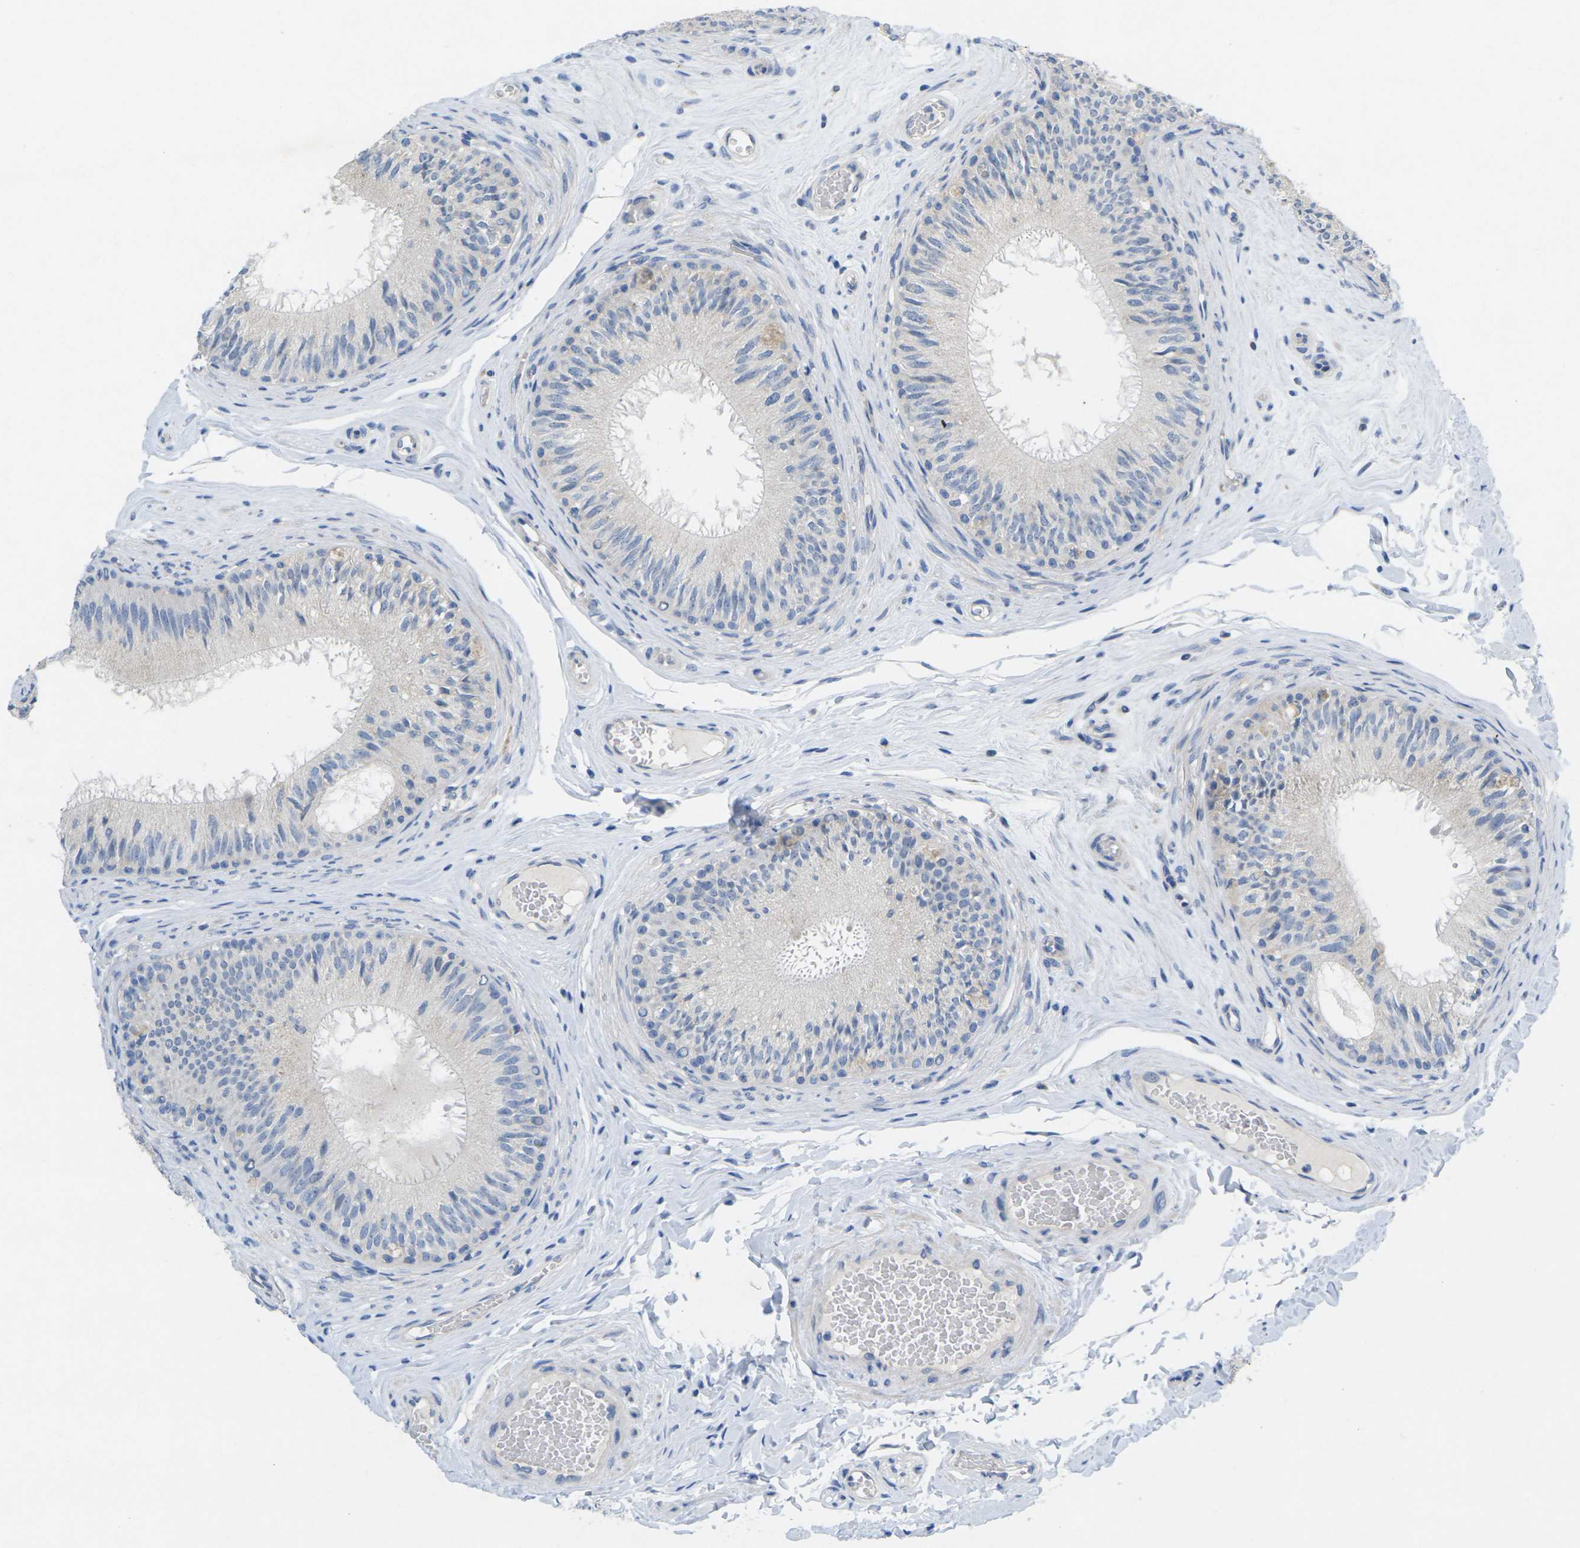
{"staining": {"intensity": "weak", "quantity": "<25%", "location": "cytoplasmic/membranous"}, "tissue": "epididymis", "cell_type": "Glandular cells", "image_type": "normal", "snomed": [{"axis": "morphology", "description": "Normal tissue, NOS"}, {"axis": "topography", "description": "Testis"}, {"axis": "topography", "description": "Epididymis"}], "caption": "Immunohistochemistry (IHC) of benign human epididymis shows no staining in glandular cells. (DAB immunohistochemistry, high magnification).", "gene": "TNNI3", "patient": {"sex": "male", "age": 36}}